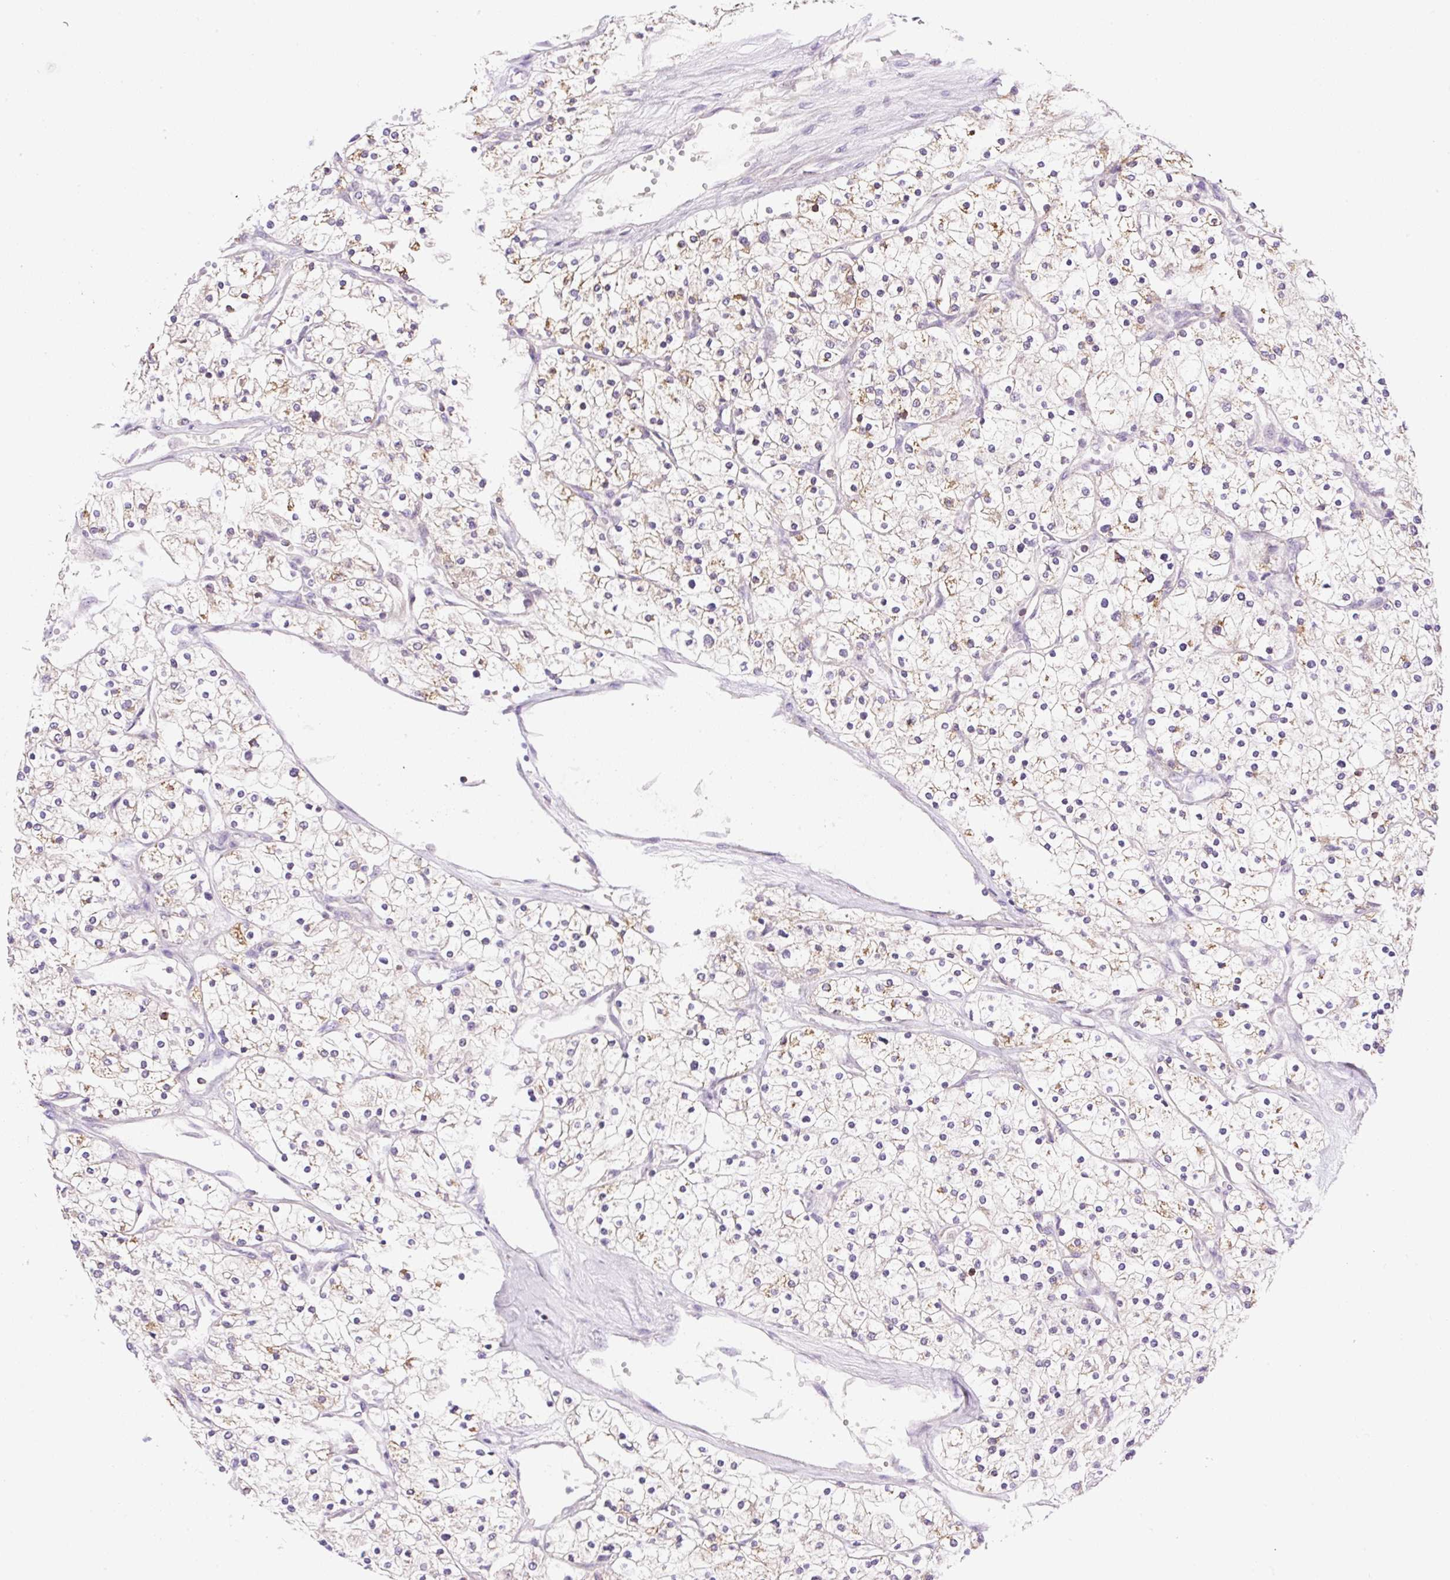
{"staining": {"intensity": "weak", "quantity": "<25%", "location": "cytoplasmic/membranous"}, "tissue": "renal cancer", "cell_type": "Tumor cells", "image_type": "cancer", "snomed": [{"axis": "morphology", "description": "Adenocarcinoma, NOS"}, {"axis": "topography", "description": "Kidney"}], "caption": "An immunohistochemistry (IHC) image of renal cancer (adenocarcinoma) is shown. There is no staining in tumor cells of renal cancer (adenocarcinoma). (DAB (3,3'-diaminobenzidine) immunohistochemistry visualized using brightfield microscopy, high magnification).", "gene": "CARD11", "patient": {"sex": "male", "age": 80}}